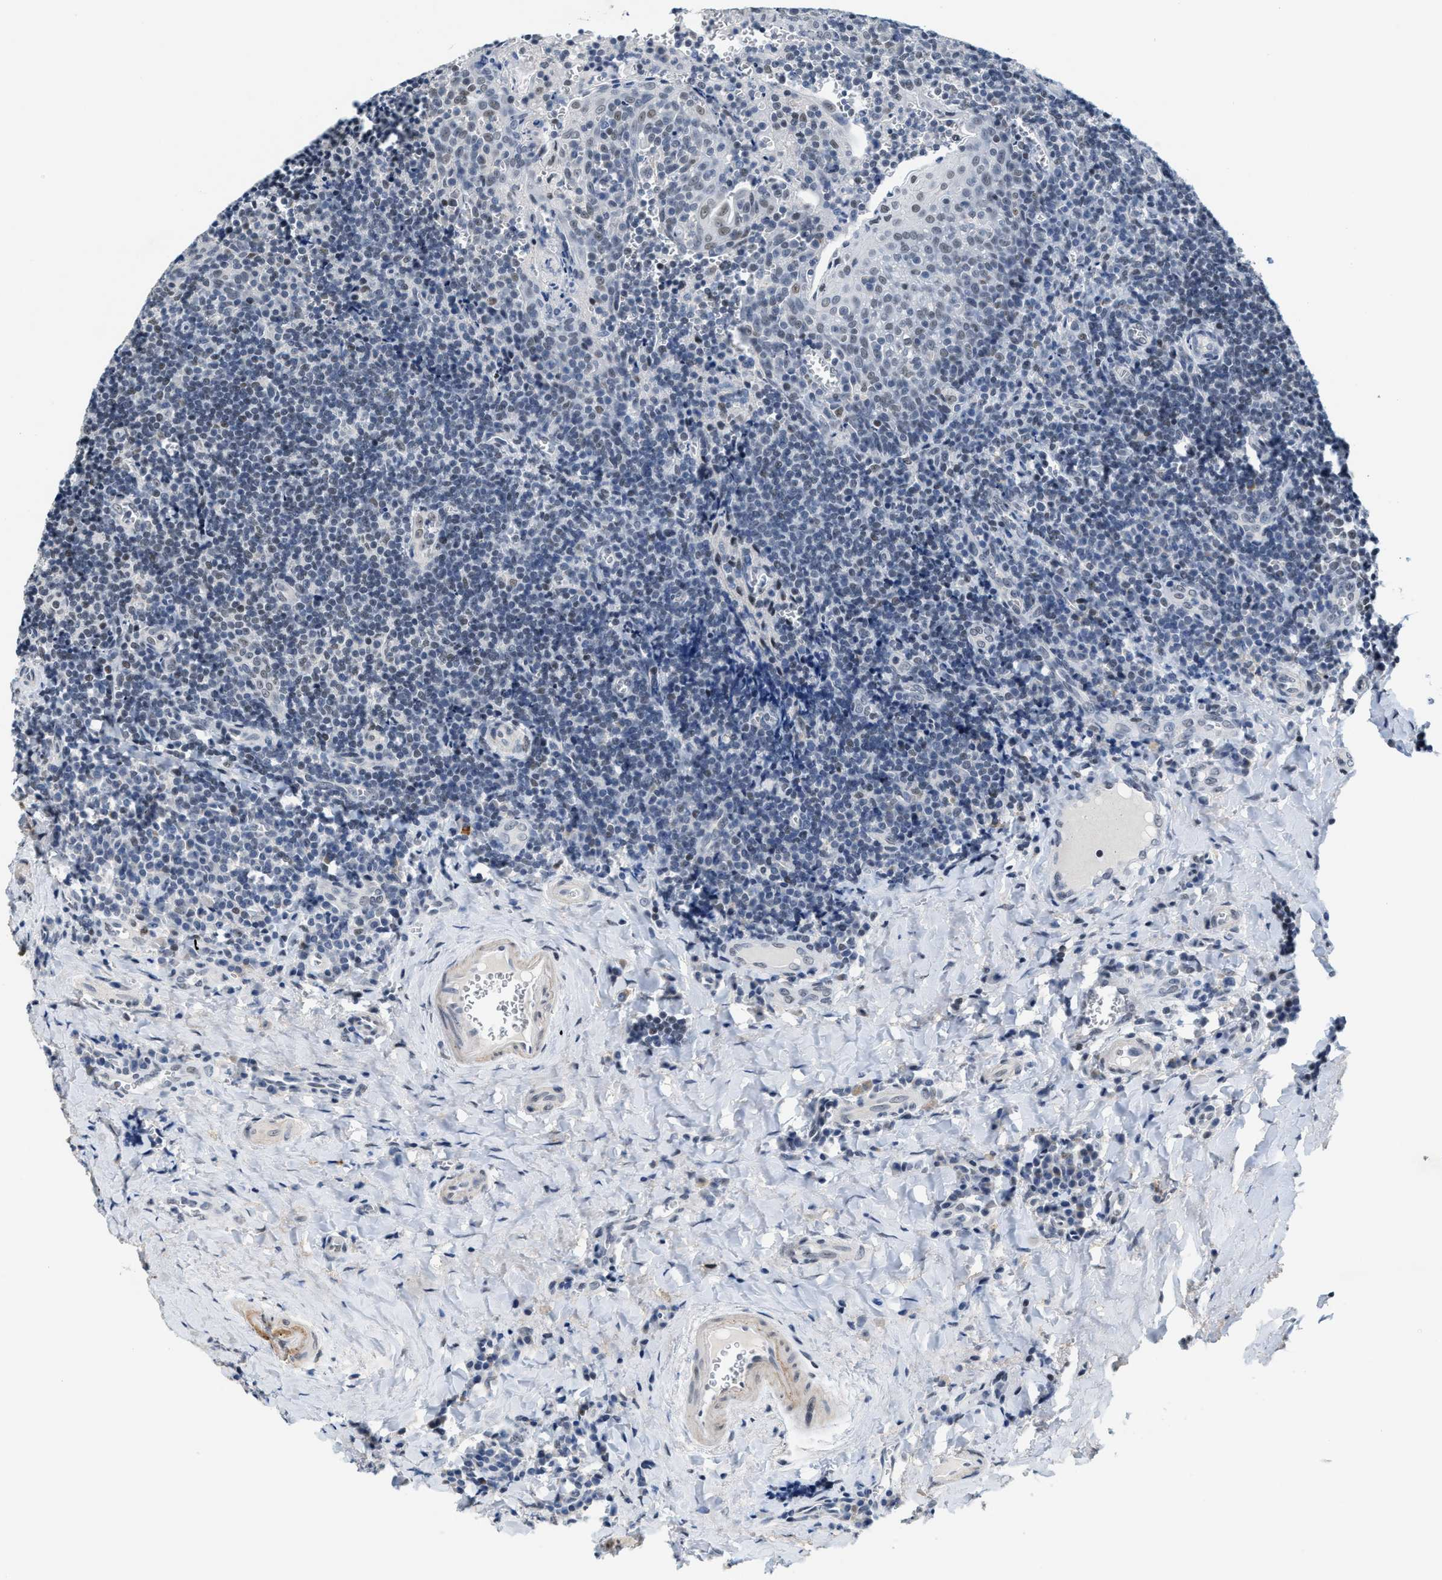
{"staining": {"intensity": "weak", "quantity": "<25%", "location": "nuclear"}, "tissue": "tonsil", "cell_type": "Germinal center cells", "image_type": "normal", "snomed": [{"axis": "morphology", "description": "Normal tissue, NOS"}, {"axis": "morphology", "description": "Inflammation, NOS"}, {"axis": "topography", "description": "Tonsil"}], "caption": "The image demonstrates no staining of germinal center cells in benign tonsil.", "gene": "SETD1B", "patient": {"sex": "female", "age": 31}}